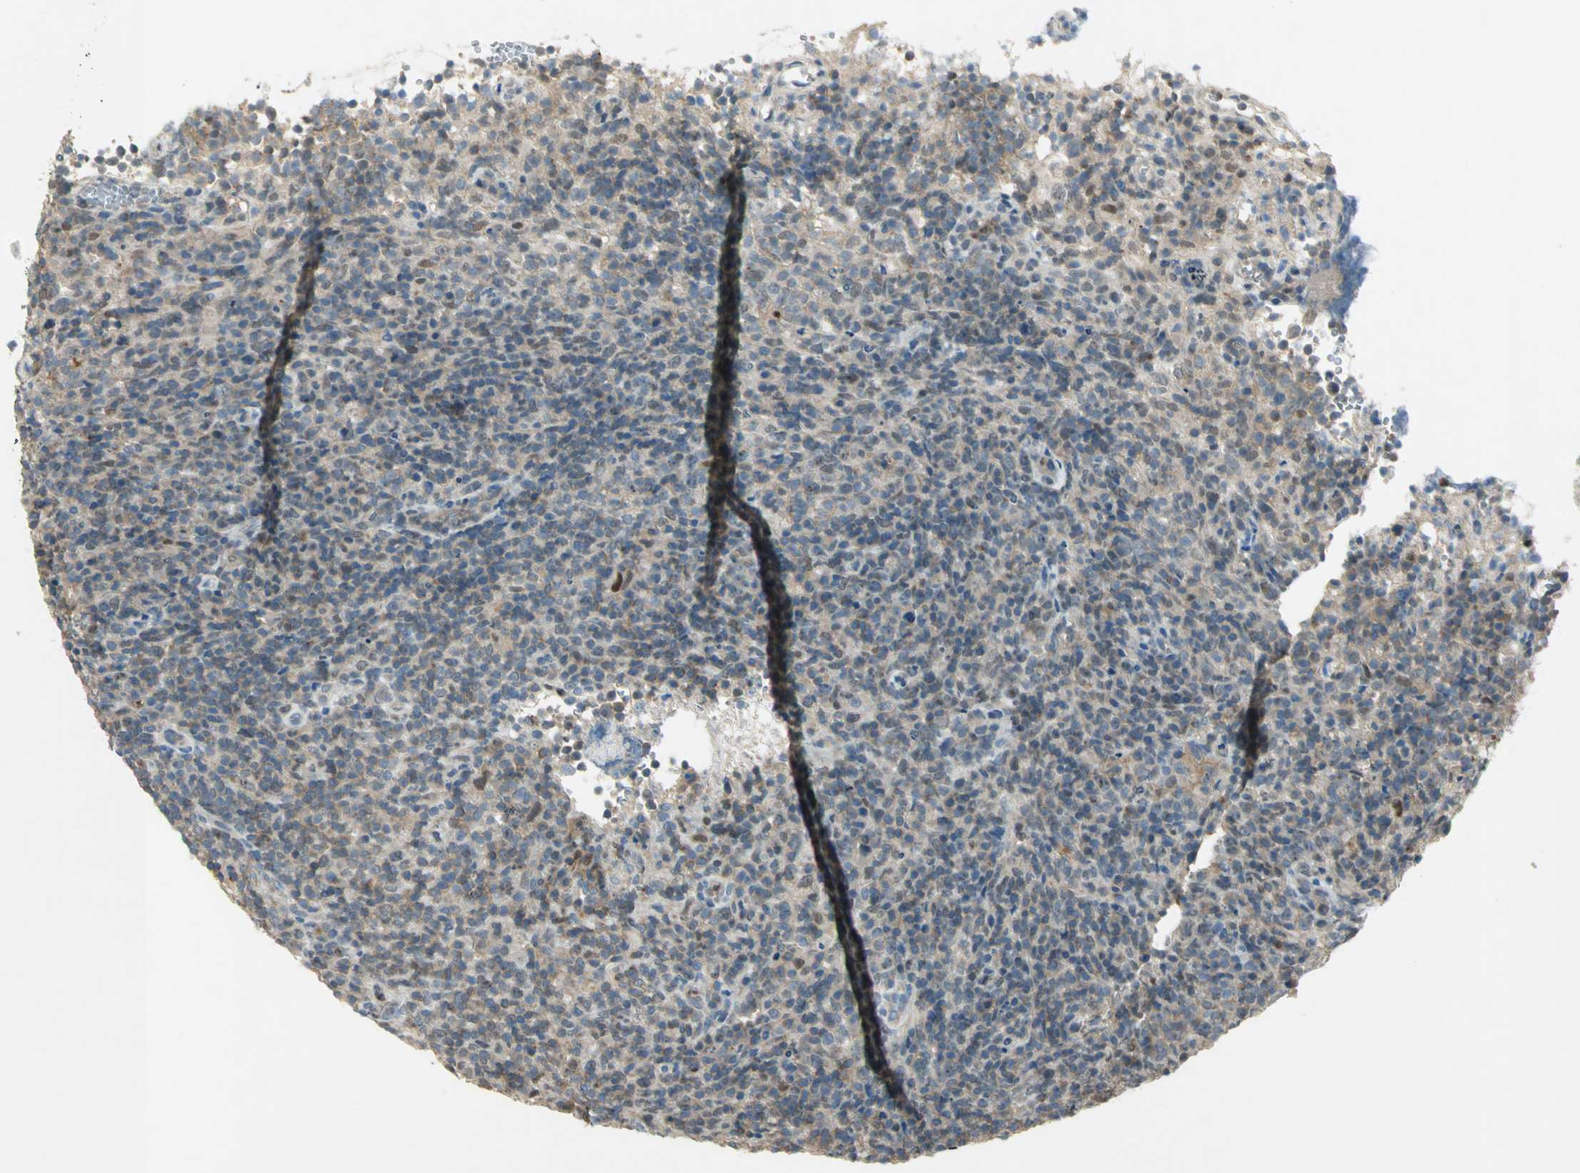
{"staining": {"intensity": "moderate", "quantity": "<25%", "location": "cytoplasmic/membranous,nuclear"}, "tissue": "lymphoma", "cell_type": "Tumor cells", "image_type": "cancer", "snomed": [{"axis": "morphology", "description": "Malignant lymphoma, non-Hodgkin's type, High grade"}, {"axis": "topography", "description": "Lymph node"}], "caption": "Immunohistochemical staining of high-grade malignant lymphoma, non-Hodgkin's type displays moderate cytoplasmic/membranous and nuclear protein expression in about <25% of tumor cells.", "gene": "BIRC2", "patient": {"sex": "female", "age": 76}}